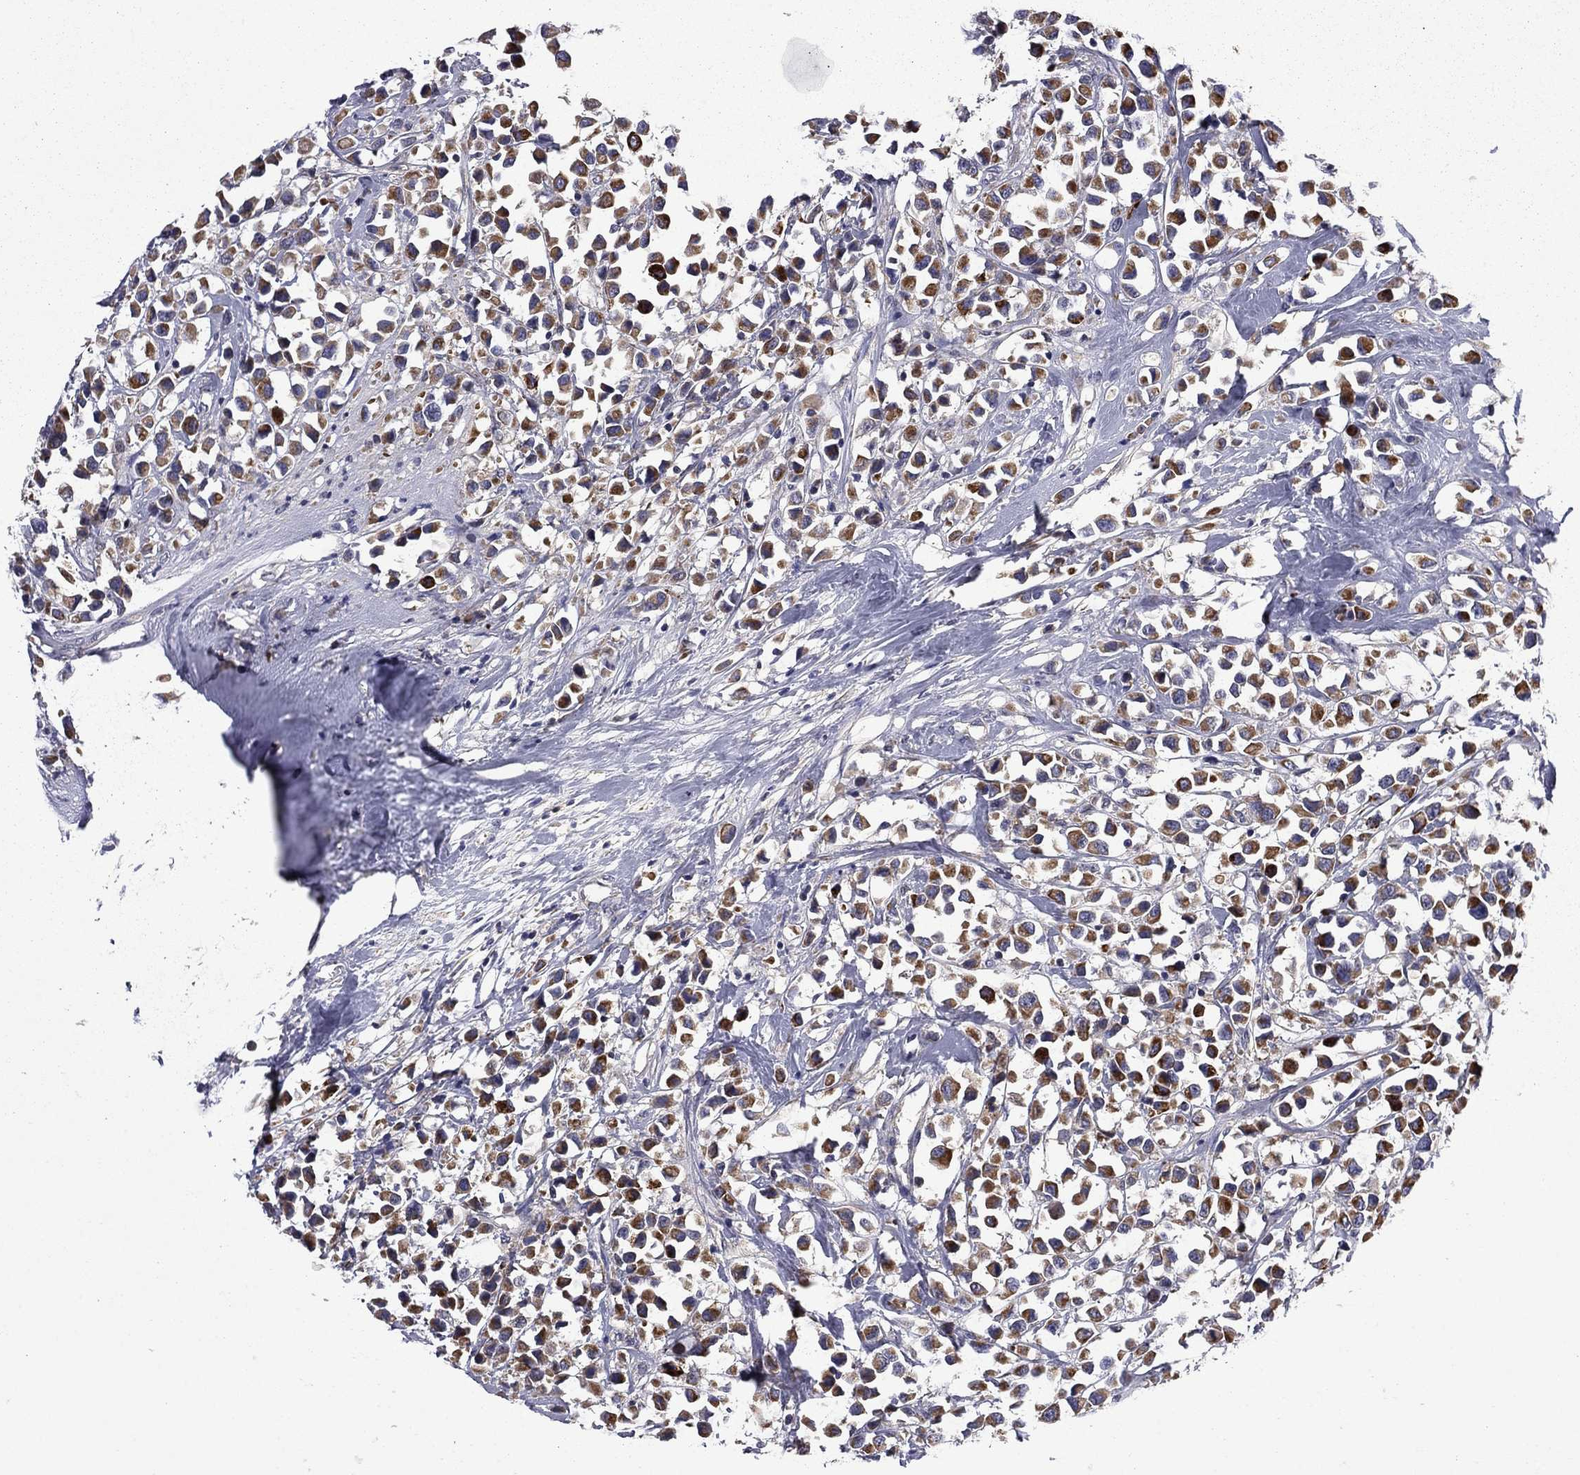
{"staining": {"intensity": "moderate", "quantity": ">75%", "location": "cytoplasmic/membranous"}, "tissue": "breast cancer", "cell_type": "Tumor cells", "image_type": "cancer", "snomed": [{"axis": "morphology", "description": "Duct carcinoma"}, {"axis": "topography", "description": "Breast"}], "caption": "Immunohistochemical staining of breast cancer exhibits medium levels of moderate cytoplasmic/membranous positivity in approximately >75% of tumor cells.", "gene": "CEACAM7", "patient": {"sex": "female", "age": 61}}